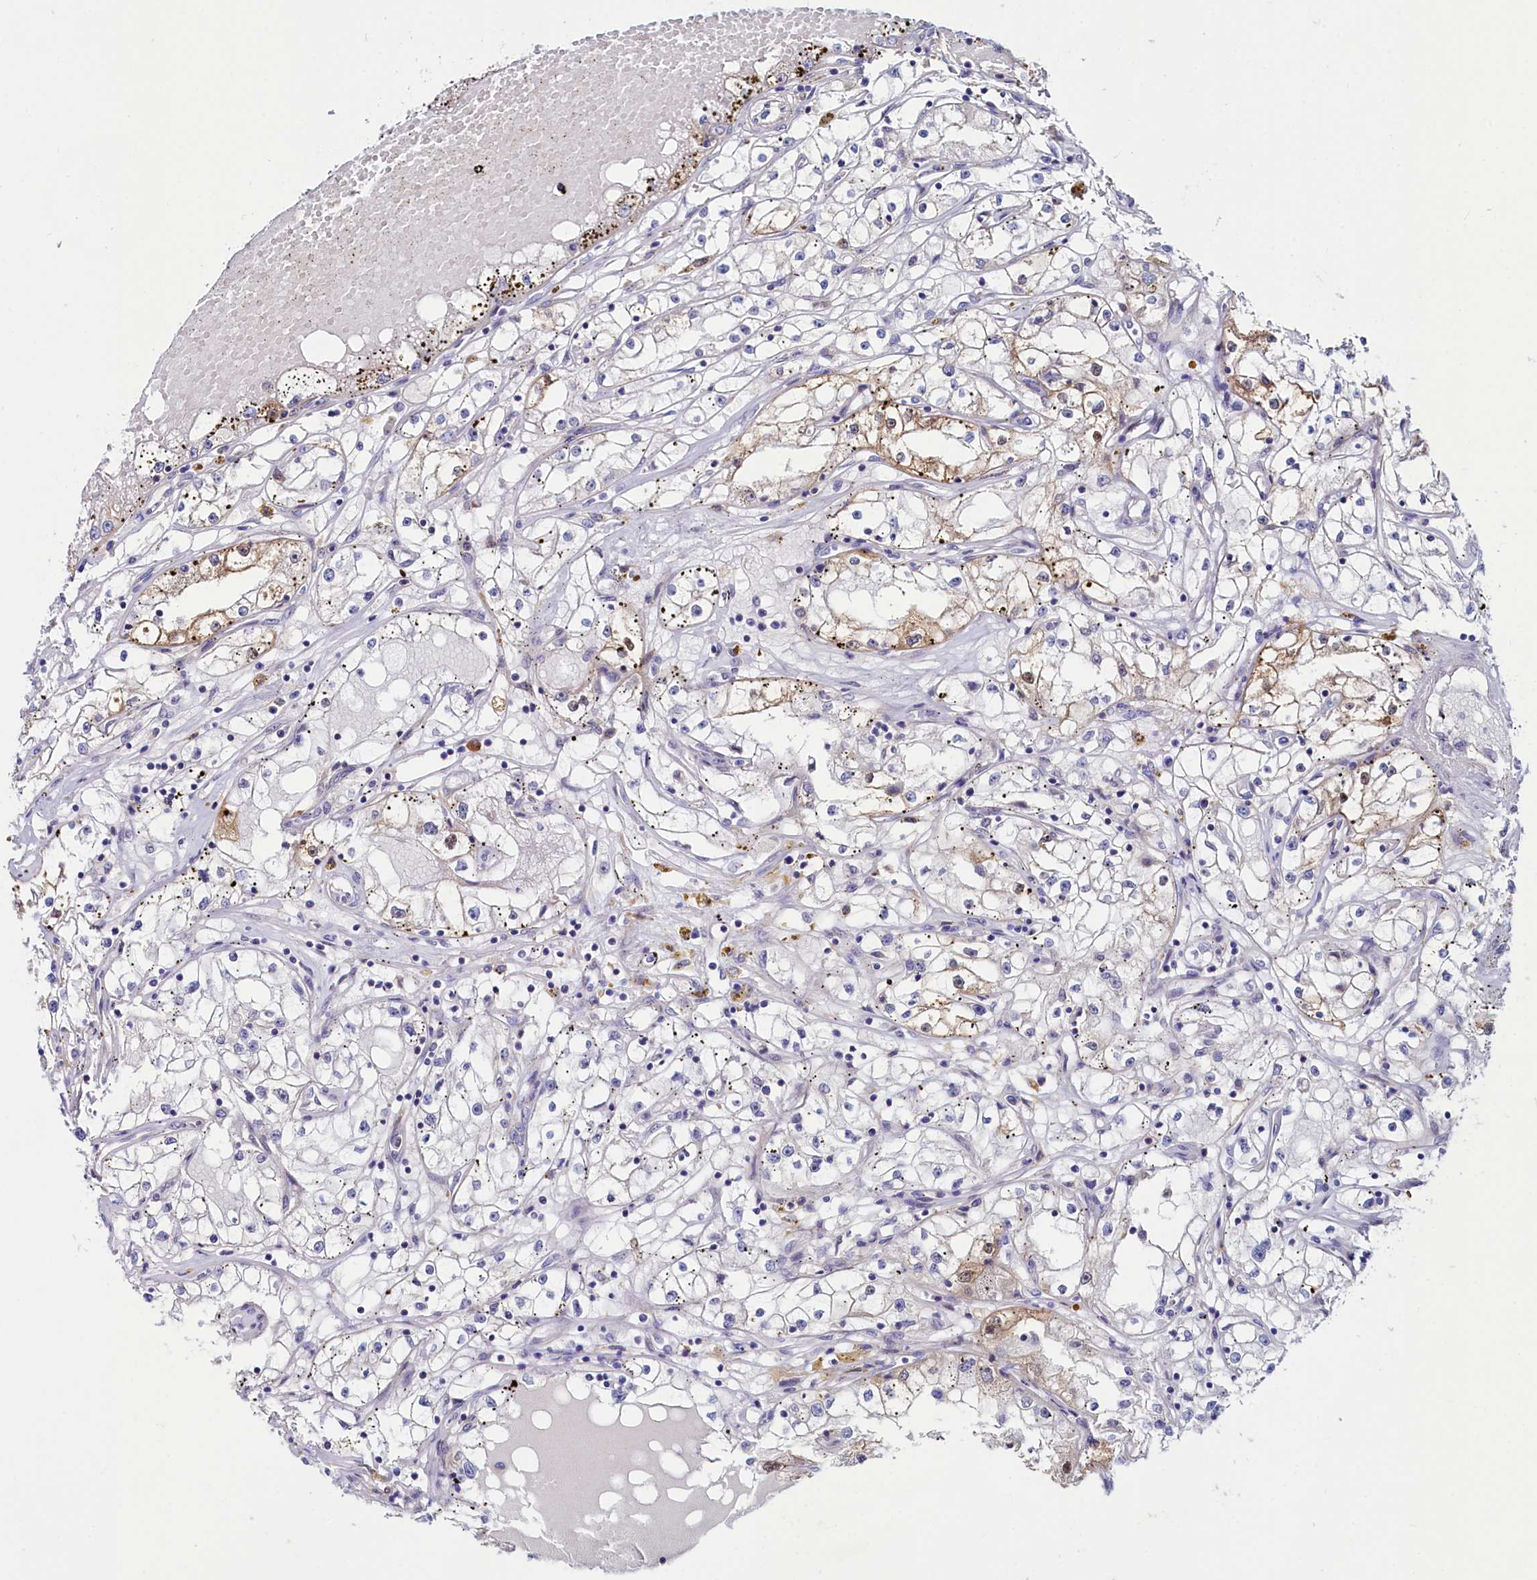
{"staining": {"intensity": "moderate", "quantity": "<25%", "location": "cytoplasmic/membranous"}, "tissue": "renal cancer", "cell_type": "Tumor cells", "image_type": "cancer", "snomed": [{"axis": "morphology", "description": "Adenocarcinoma, NOS"}, {"axis": "topography", "description": "Kidney"}], "caption": "Immunohistochemistry staining of renal cancer, which shows low levels of moderate cytoplasmic/membranous expression in approximately <25% of tumor cells indicating moderate cytoplasmic/membranous protein staining. The staining was performed using DAB (brown) for protein detection and nuclei were counterstained in hematoxylin (blue).", "gene": "ASTE1", "patient": {"sex": "male", "age": 56}}